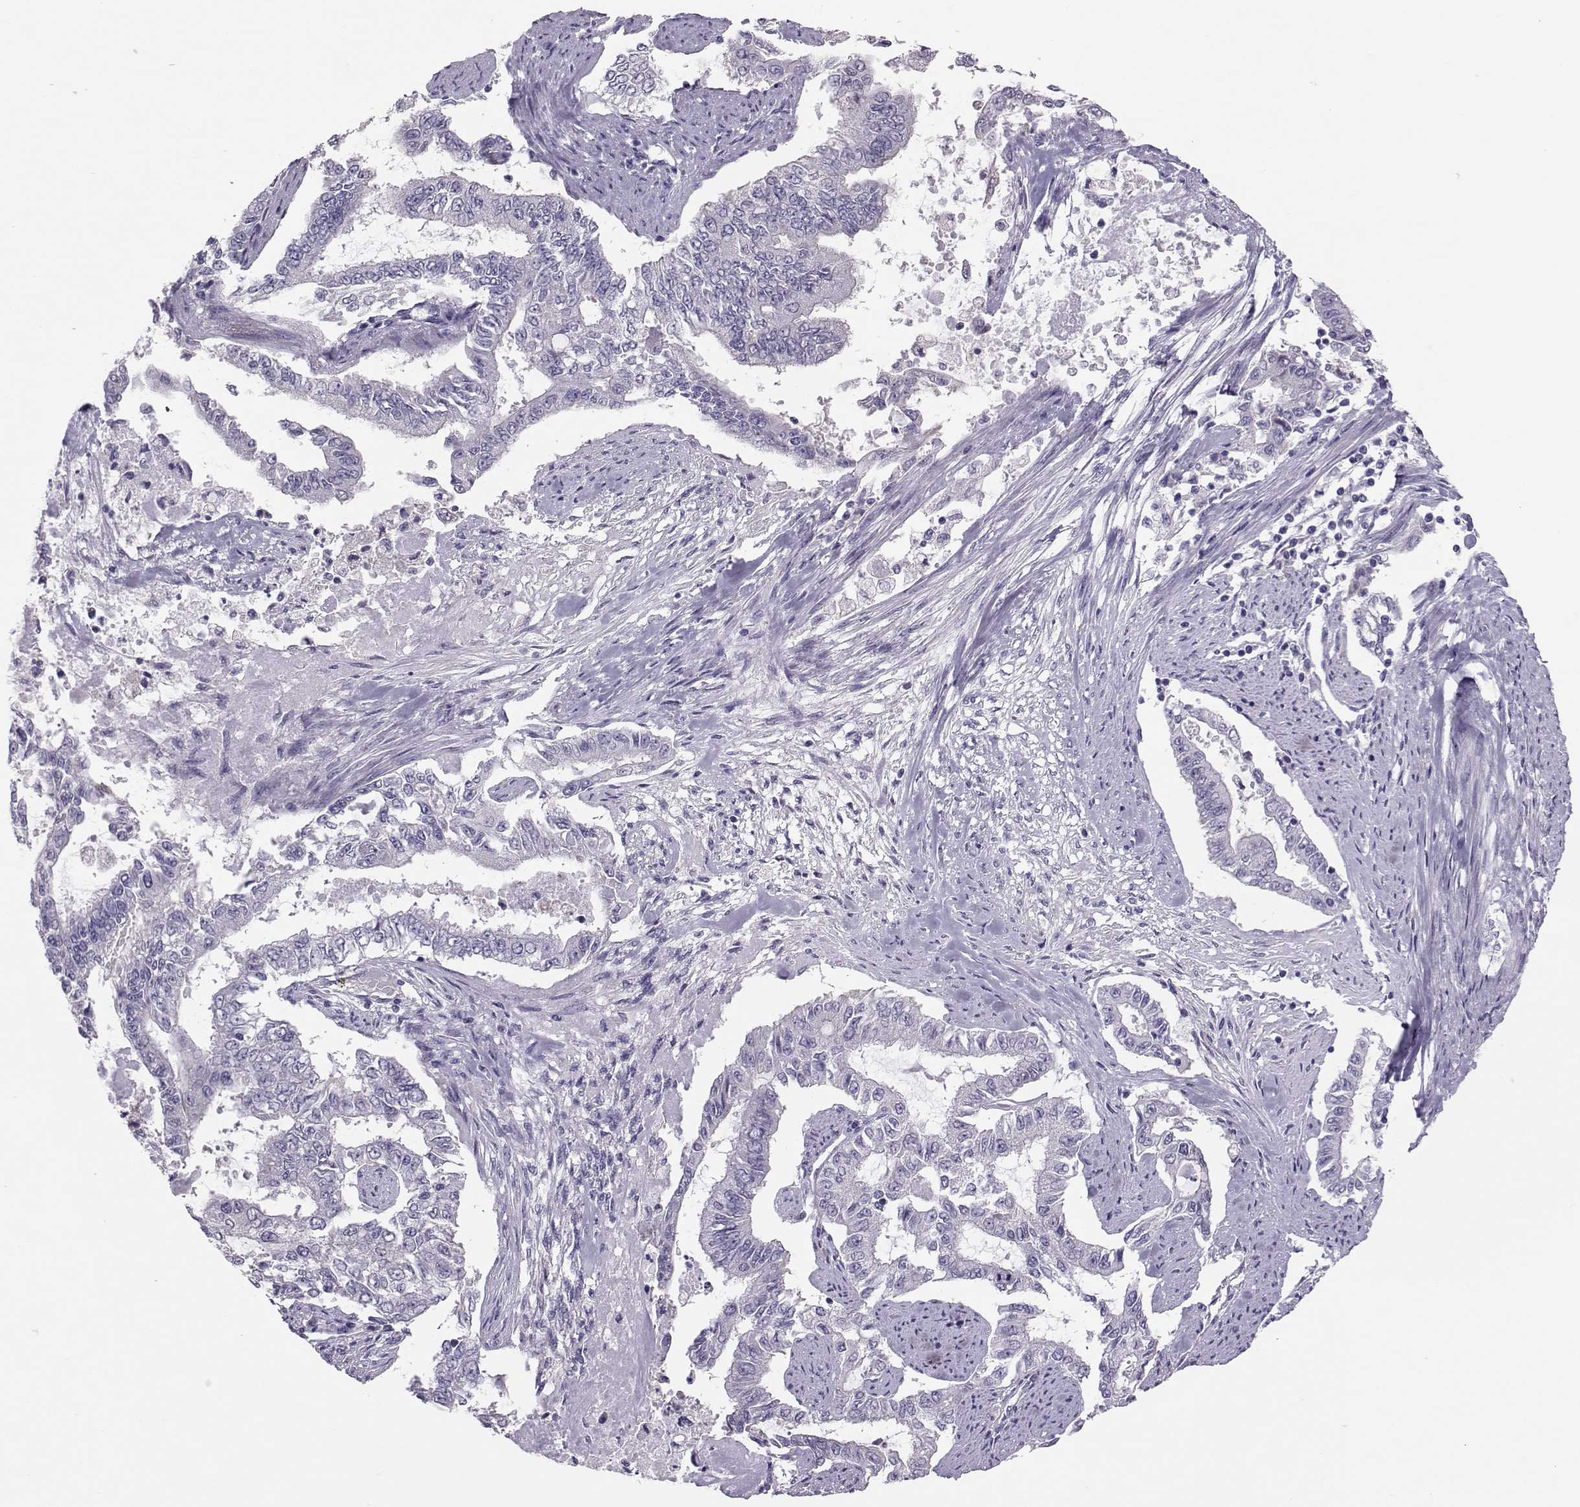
{"staining": {"intensity": "negative", "quantity": "none", "location": "none"}, "tissue": "endometrial cancer", "cell_type": "Tumor cells", "image_type": "cancer", "snomed": [{"axis": "morphology", "description": "Adenocarcinoma, NOS"}, {"axis": "topography", "description": "Uterus"}], "caption": "The histopathology image shows no significant expression in tumor cells of adenocarcinoma (endometrial).", "gene": "DNAAF1", "patient": {"sex": "female", "age": 59}}